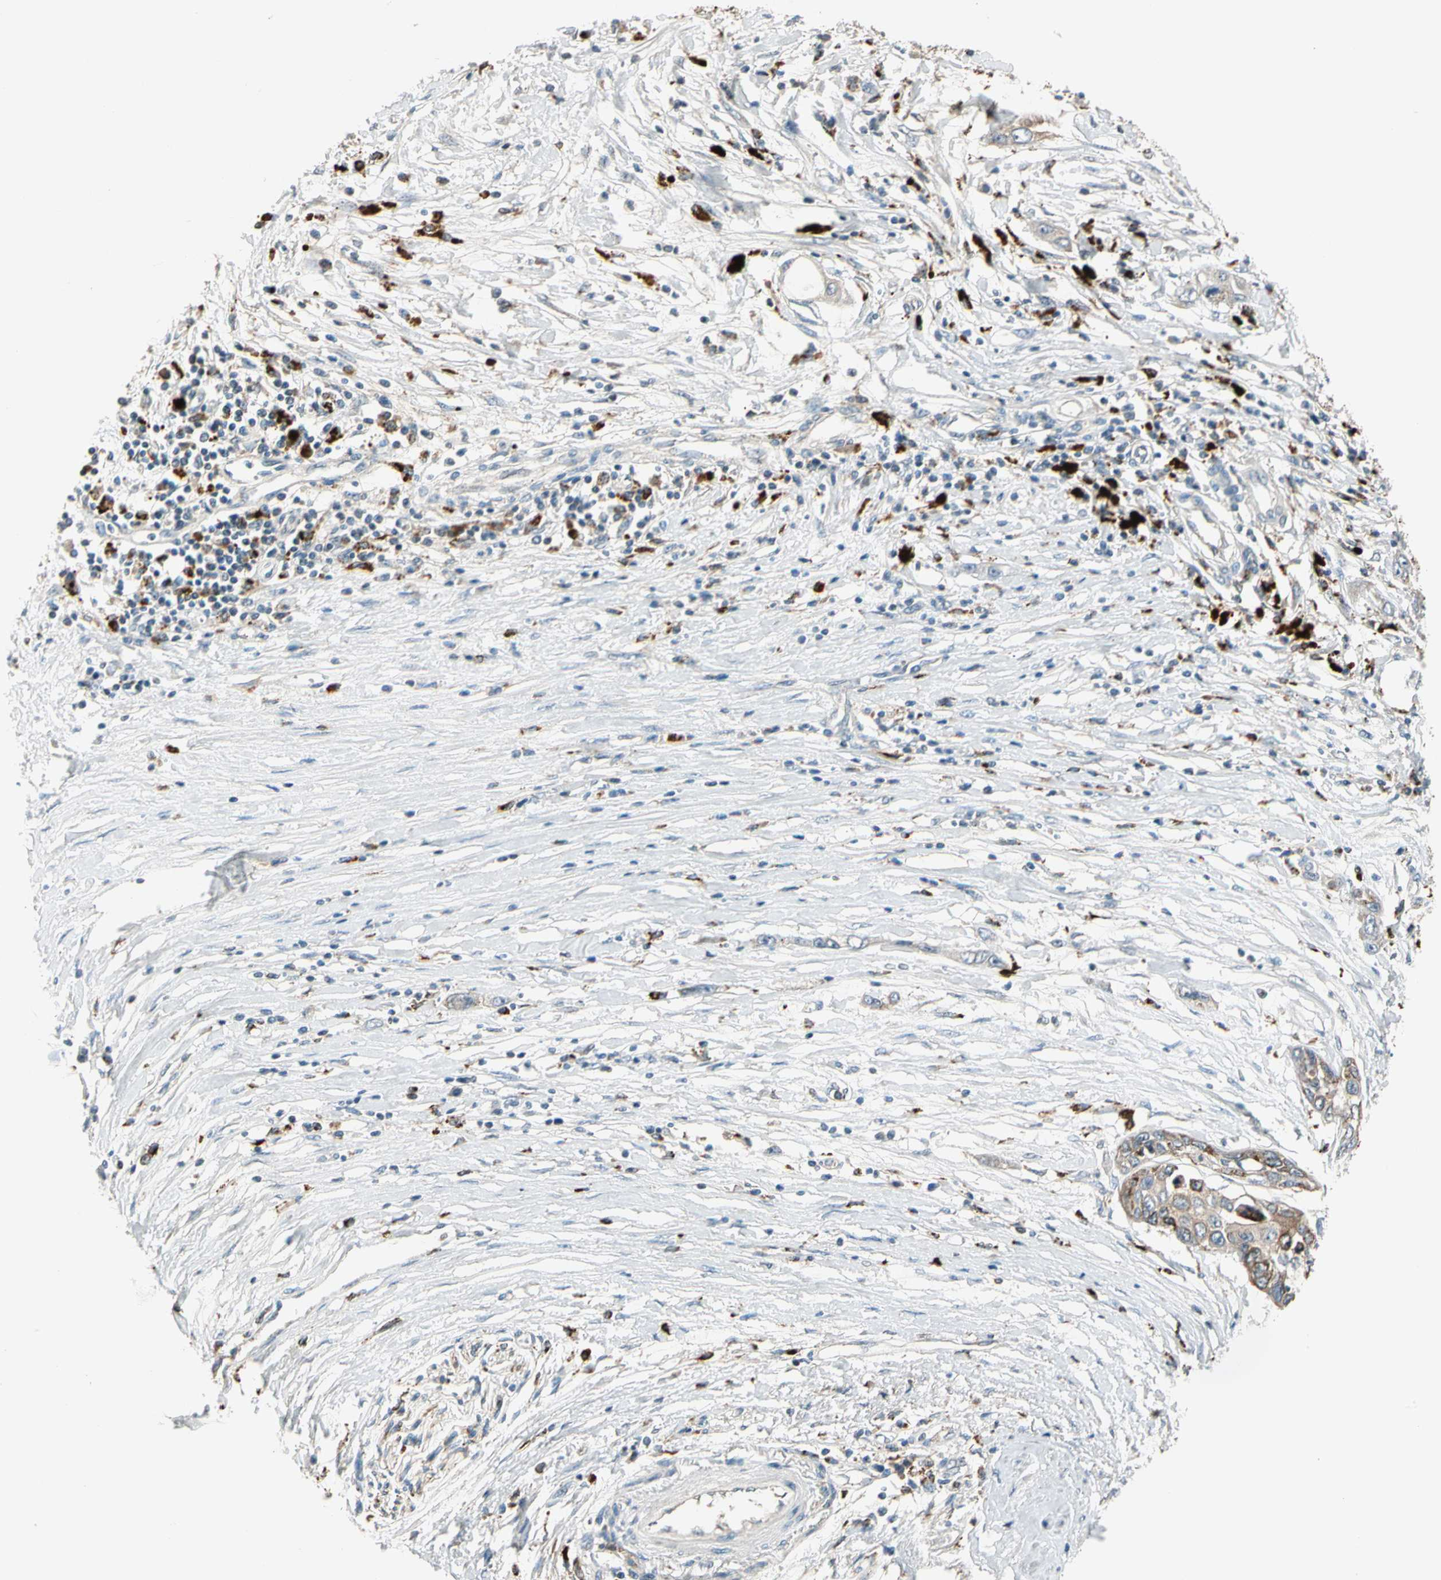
{"staining": {"intensity": "weak", "quantity": ">75%", "location": "cytoplasmic/membranous"}, "tissue": "pancreatic cancer", "cell_type": "Tumor cells", "image_type": "cancer", "snomed": [{"axis": "morphology", "description": "Adenocarcinoma, NOS"}, {"axis": "topography", "description": "Pancreas"}], "caption": "A high-resolution histopathology image shows IHC staining of pancreatic adenocarcinoma, which demonstrates weak cytoplasmic/membranous expression in about >75% of tumor cells.", "gene": "GM2A", "patient": {"sex": "female", "age": 70}}